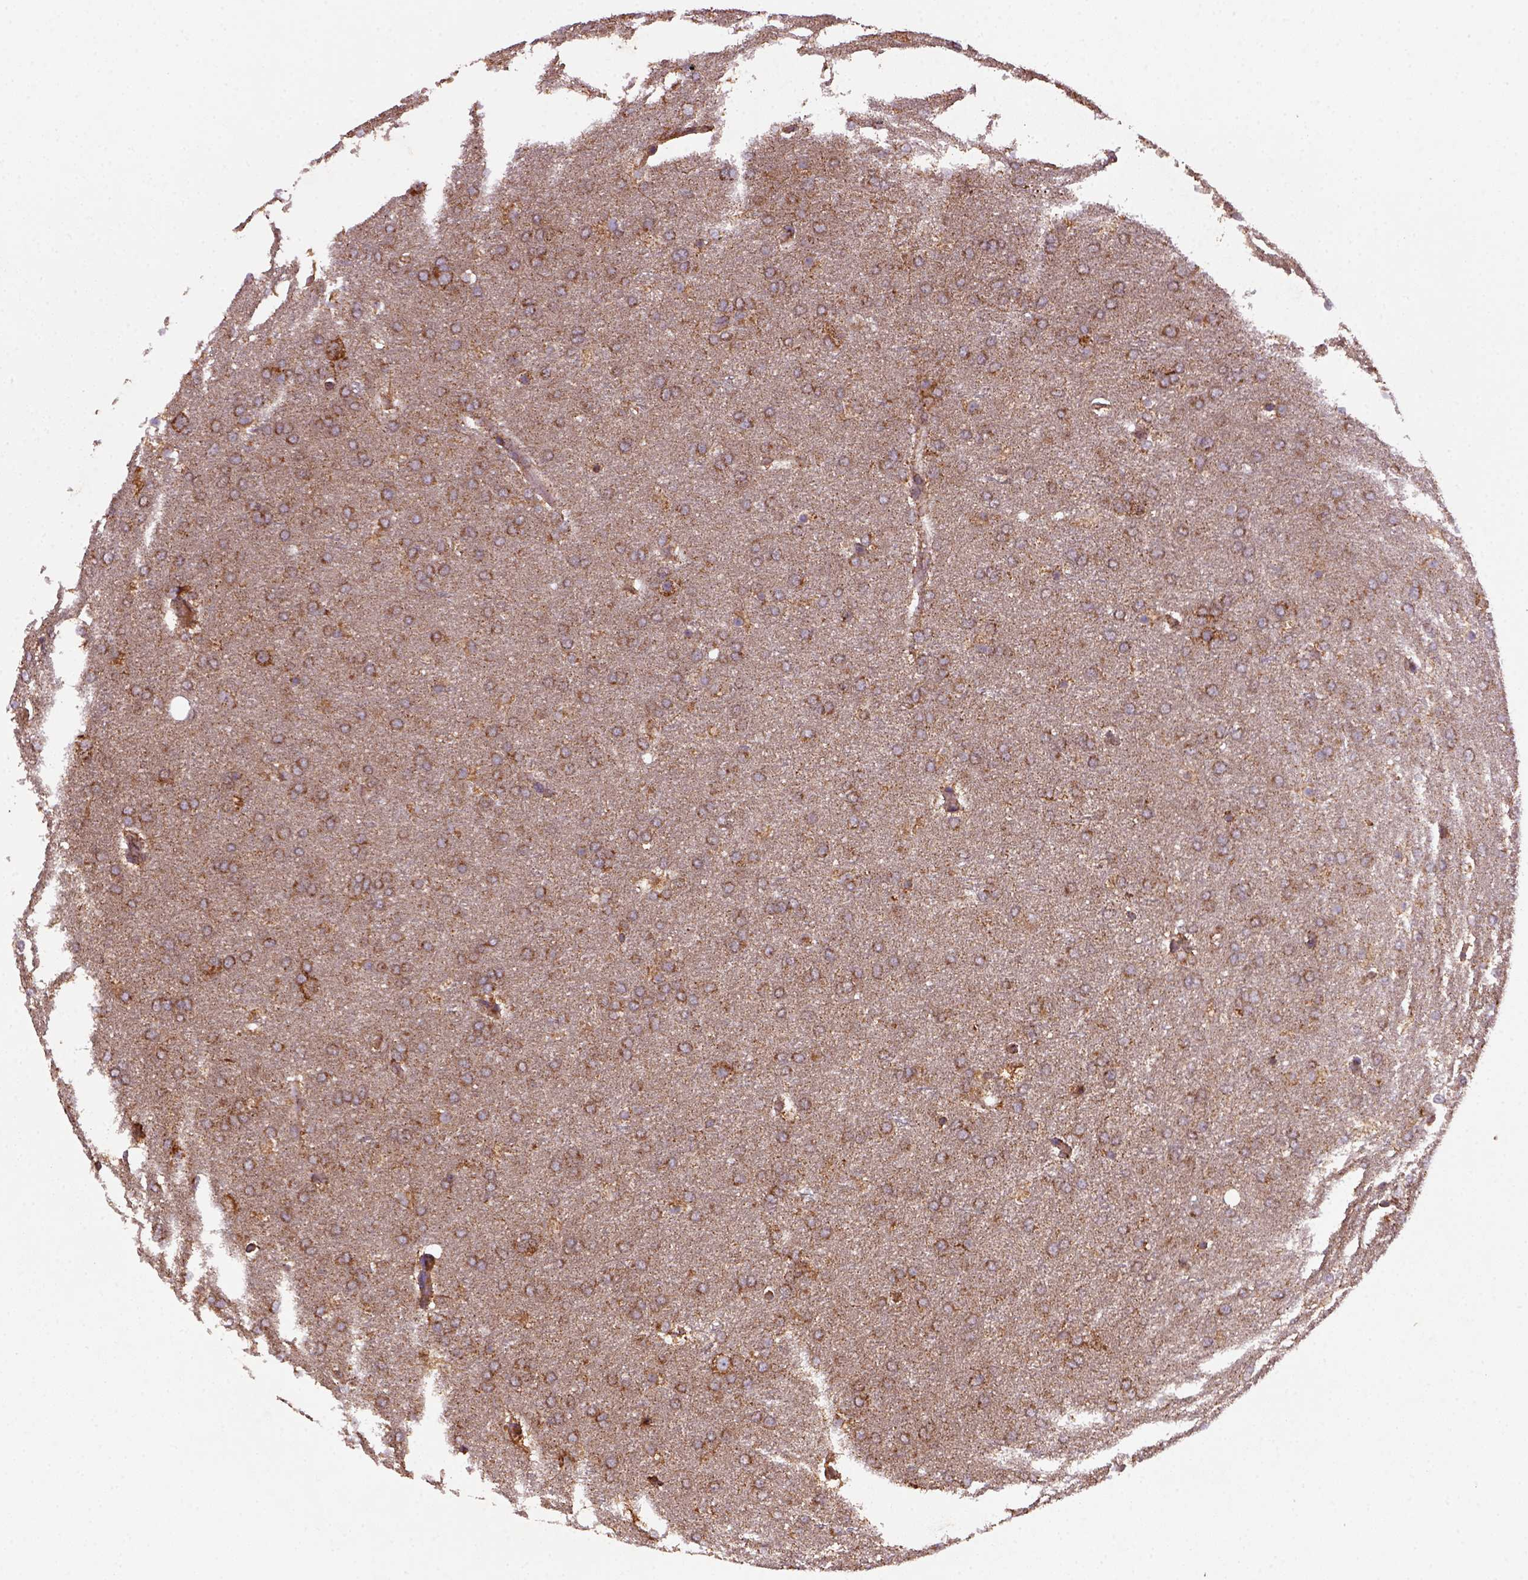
{"staining": {"intensity": "moderate", "quantity": ">75%", "location": "cytoplasmic/membranous"}, "tissue": "glioma", "cell_type": "Tumor cells", "image_type": "cancer", "snomed": [{"axis": "morphology", "description": "Glioma, malignant, High grade"}, {"axis": "topography", "description": "Brain"}], "caption": "Immunohistochemistry (IHC) staining of glioma, which exhibits medium levels of moderate cytoplasmic/membranous positivity in about >75% of tumor cells indicating moderate cytoplasmic/membranous protein staining. The staining was performed using DAB (3,3'-diaminobenzidine) (brown) for protein detection and nuclei were counterstained in hematoxylin (blue).", "gene": "MAPK8IP3", "patient": {"sex": "female", "age": 61}}